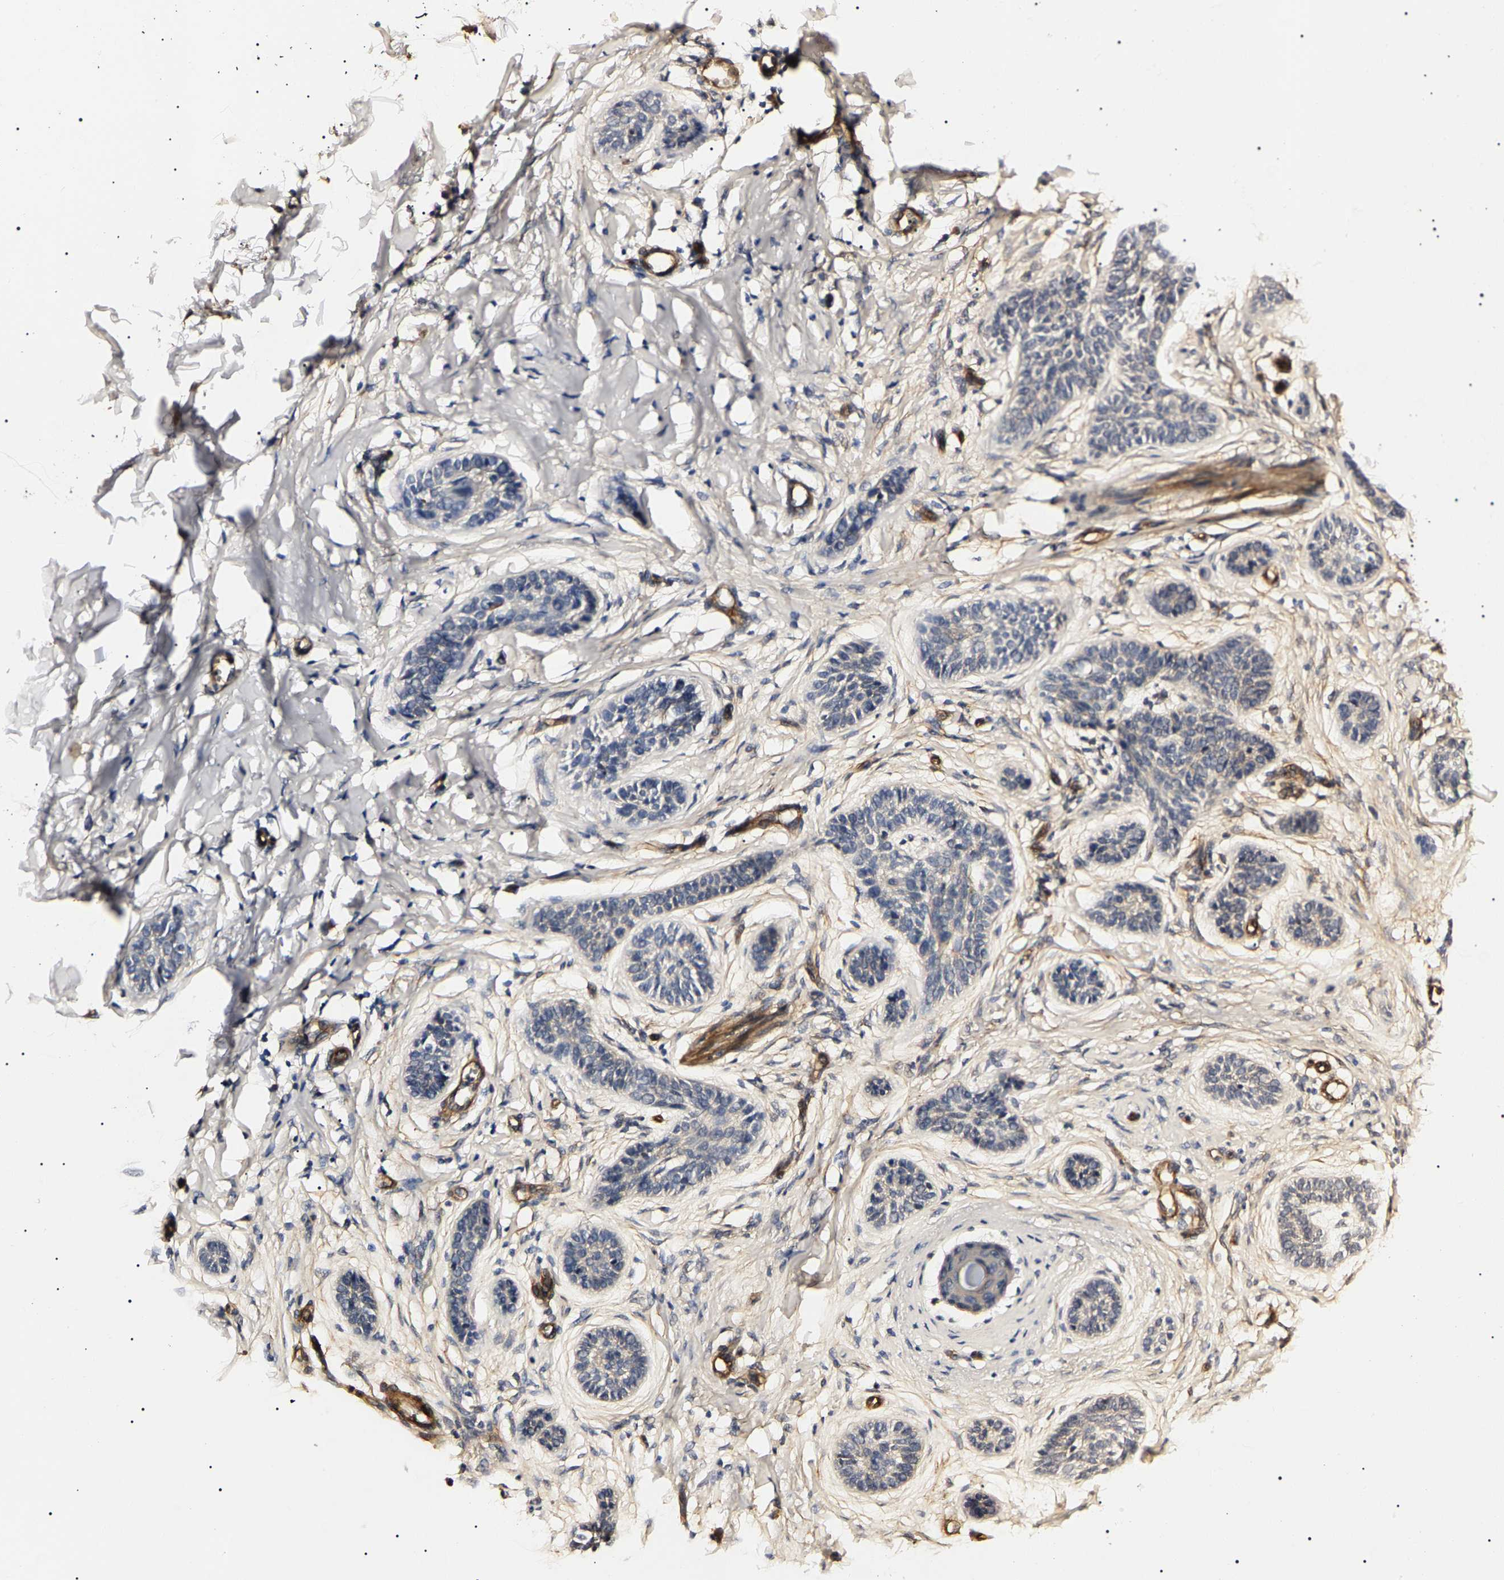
{"staining": {"intensity": "negative", "quantity": "none", "location": "none"}, "tissue": "skin cancer", "cell_type": "Tumor cells", "image_type": "cancer", "snomed": [{"axis": "morphology", "description": "Normal tissue, NOS"}, {"axis": "morphology", "description": "Basal cell carcinoma"}, {"axis": "topography", "description": "Skin"}], "caption": "A high-resolution image shows immunohistochemistry (IHC) staining of skin cancer, which exhibits no significant staining in tumor cells. The staining was performed using DAB to visualize the protein expression in brown, while the nuclei were stained in blue with hematoxylin (Magnification: 20x).", "gene": "KLHL42", "patient": {"sex": "male", "age": 63}}